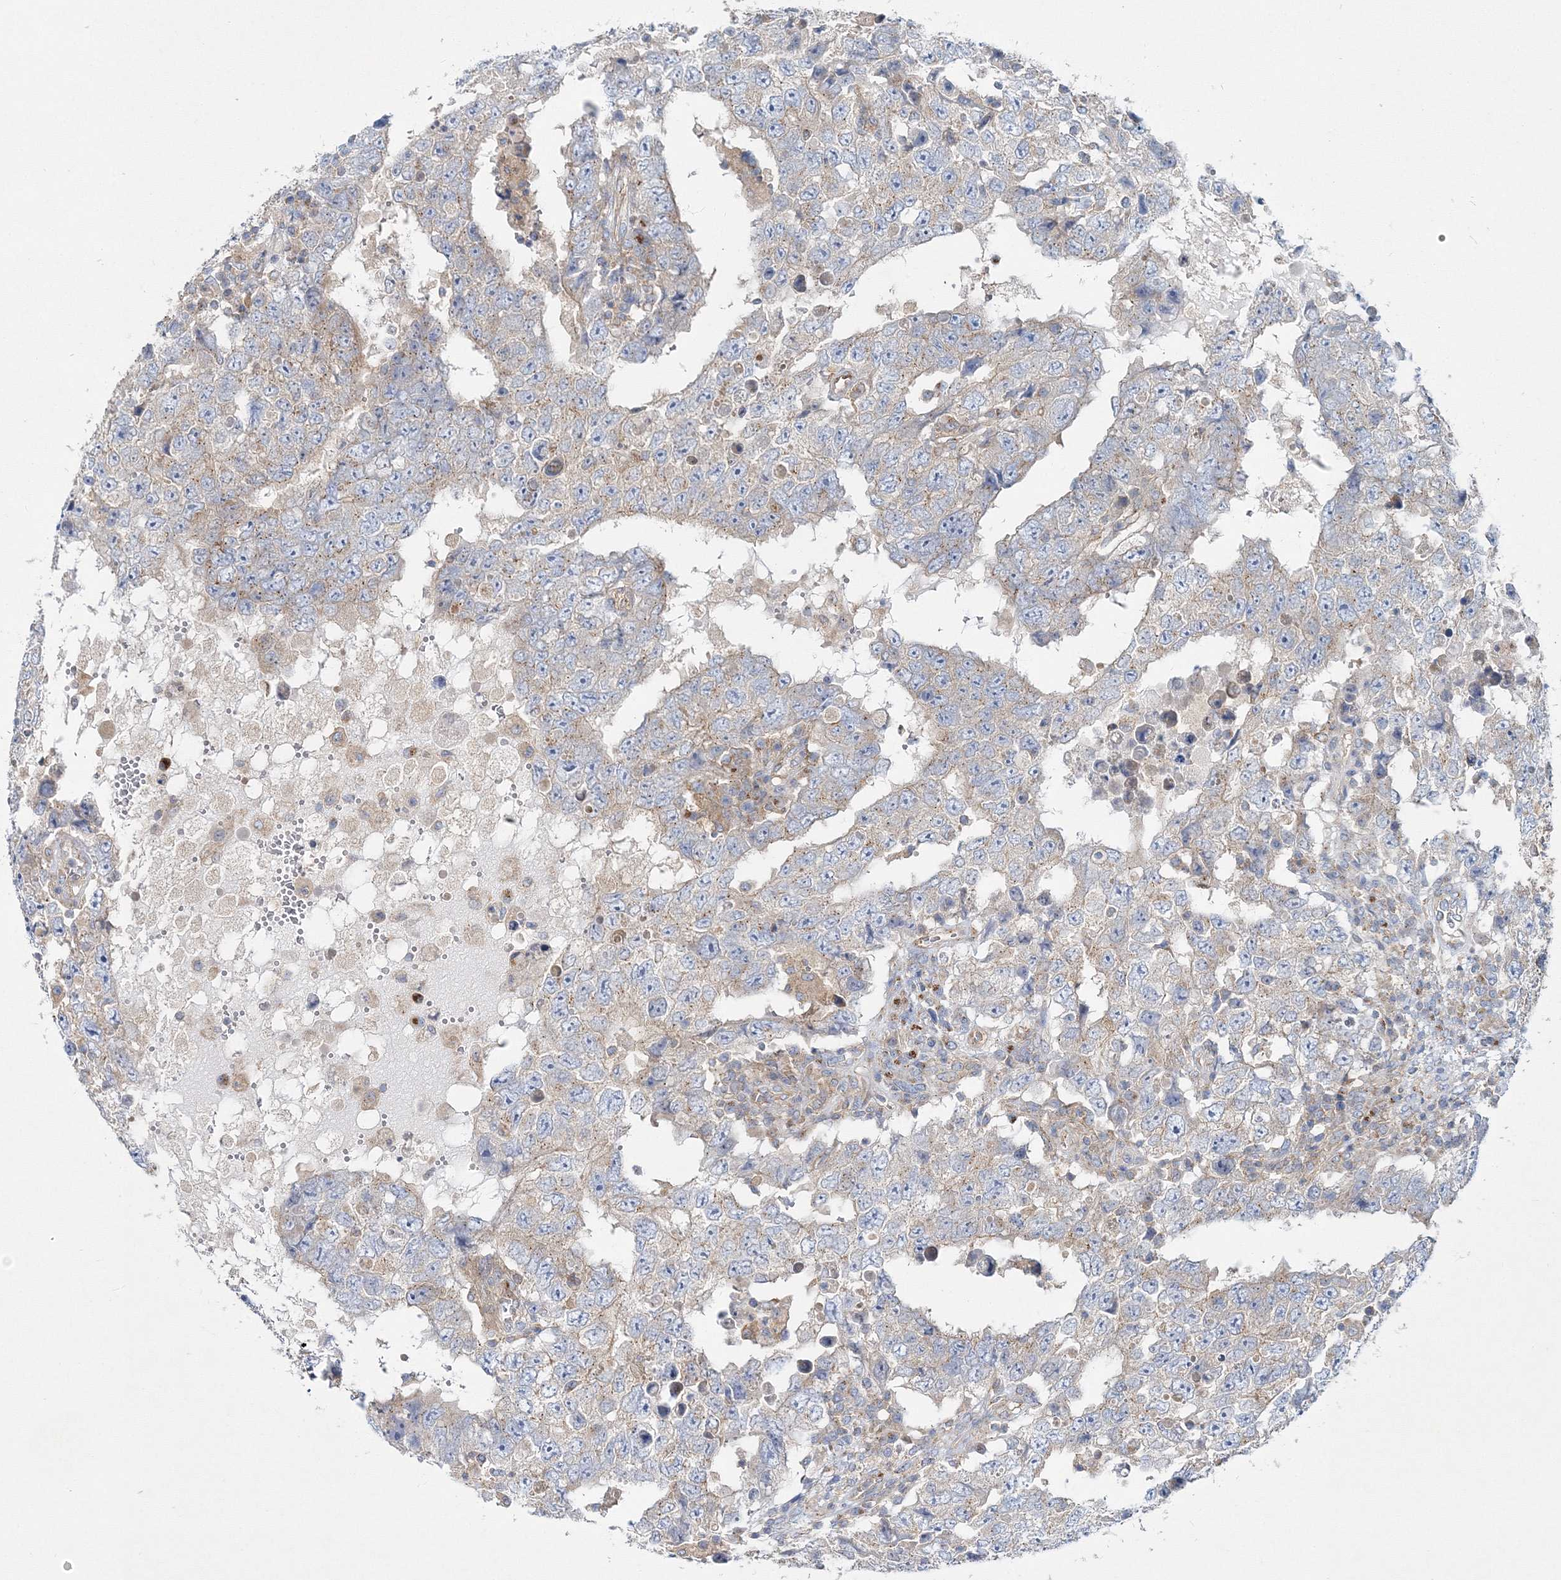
{"staining": {"intensity": "negative", "quantity": "none", "location": "none"}, "tissue": "testis cancer", "cell_type": "Tumor cells", "image_type": "cancer", "snomed": [{"axis": "morphology", "description": "Carcinoma, Embryonal, NOS"}, {"axis": "topography", "description": "Testis"}], "caption": "Immunohistochemical staining of human testis embryonal carcinoma demonstrates no significant expression in tumor cells.", "gene": "SEC23IP", "patient": {"sex": "male", "age": 26}}